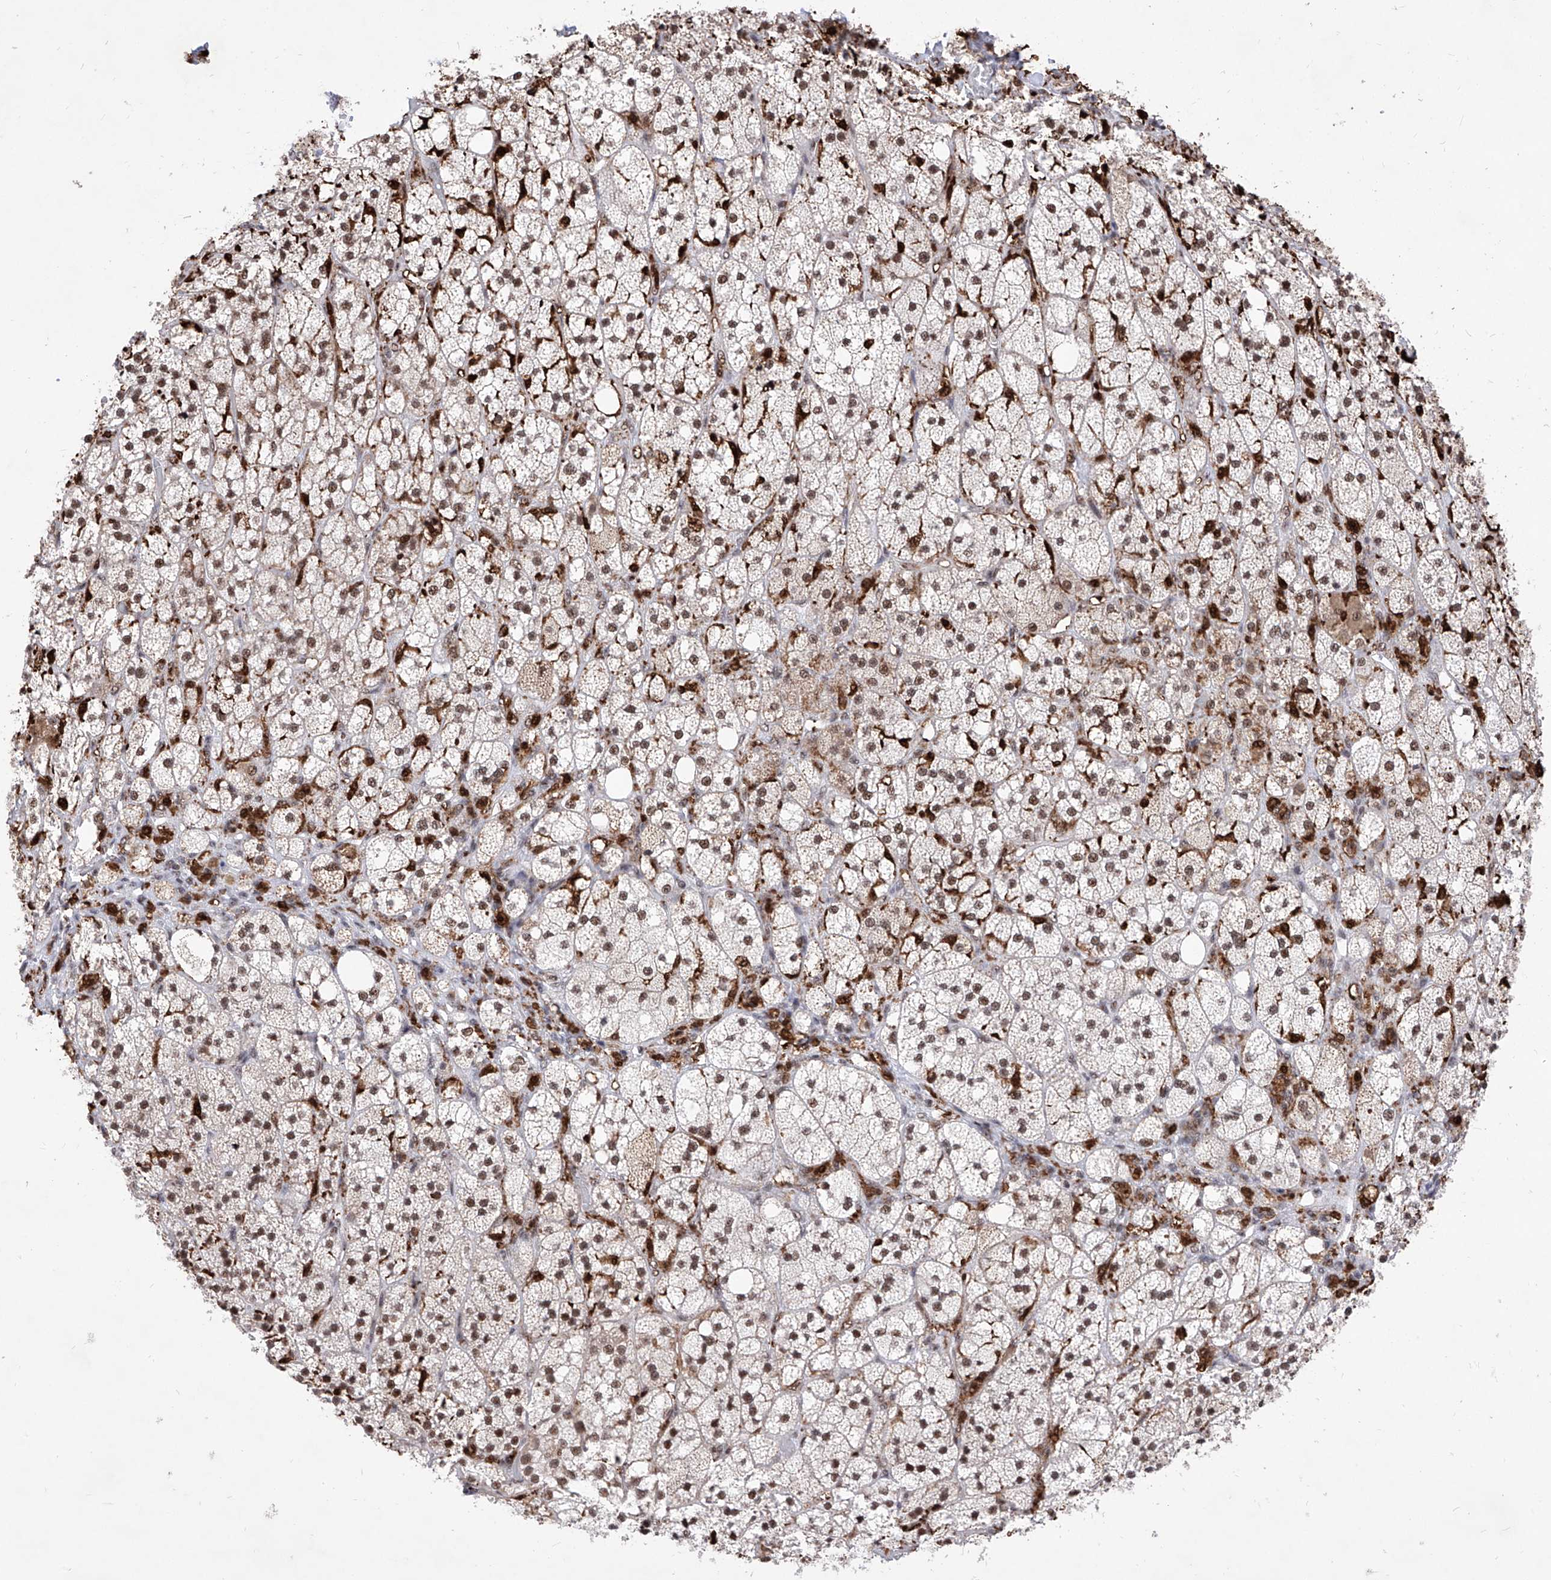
{"staining": {"intensity": "strong", "quantity": ">75%", "location": "nuclear"}, "tissue": "adrenal gland", "cell_type": "Glandular cells", "image_type": "normal", "snomed": [{"axis": "morphology", "description": "Normal tissue, NOS"}, {"axis": "topography", "description": "Adrenal gland"}], "caption": "The histopathology image shows immunohistochemical staining of unremarkable adrenal gland. There is strong nuclear expression is present in about >75% of glandular cells.", "gene": "PHF5A", "patient": {"sex": "male", "age": 61}}